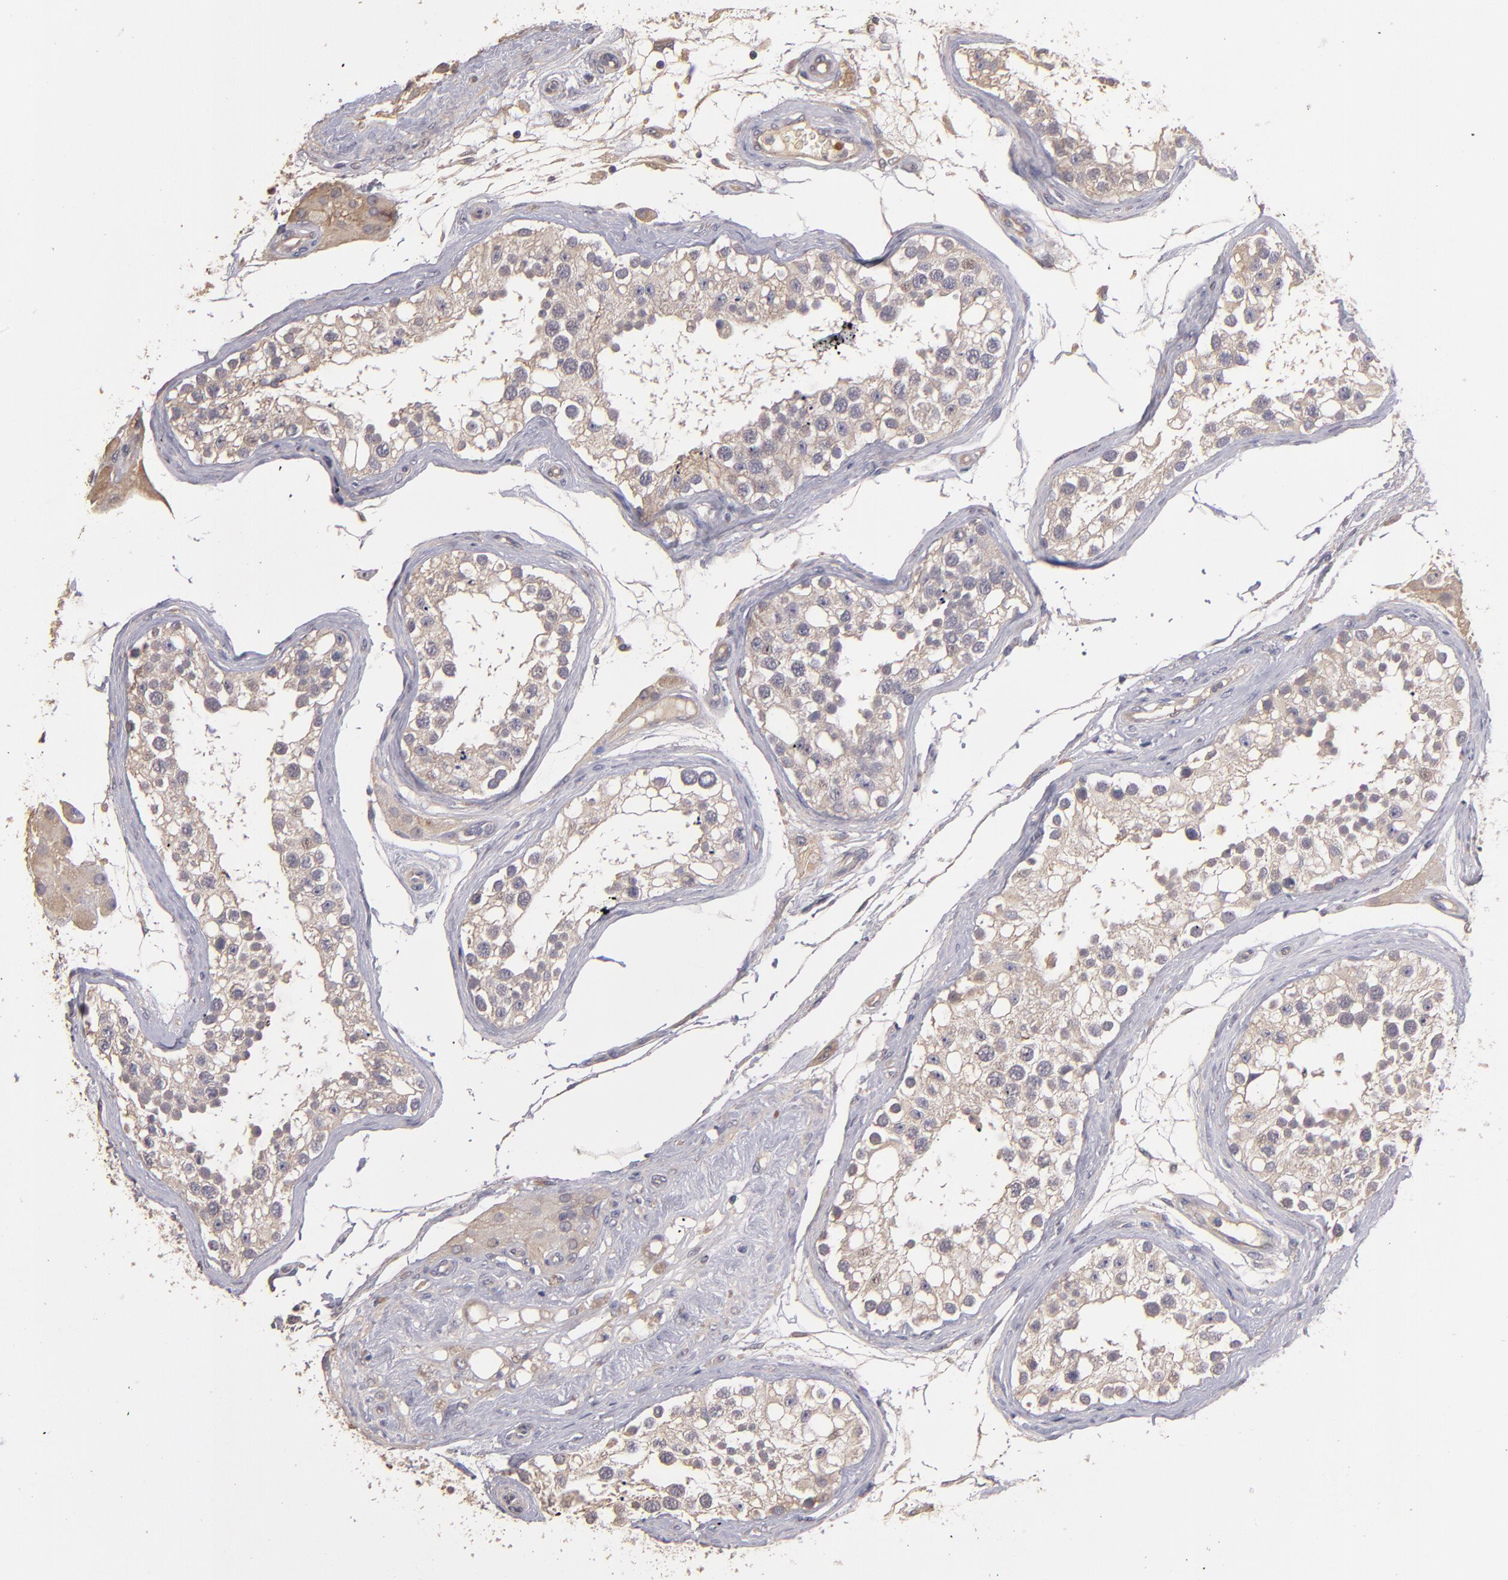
{"staining": {"intensity": "weak", "quantity": "25%-75%", "location": "cytoplasmic/membranous"}, "tissue": "testis", "cell_type": "Cells in seminiferous ducts", "image_type": "normal", "snomed": [{"axis": "morphology", "description": "Normal tissue, NOS"}, {"axis": "topography", "description": "Testis"}], "caption": "Cells in seminiferous ducts show low levels of weak cytoplasmic/membranous expression in approximately 25%-75% of cells in benign testis. (DAB = brown stain, brightfield microscopy at high magnification).", "gene": "GNAZ", "patient": {"sex": "male", "age": 68}}